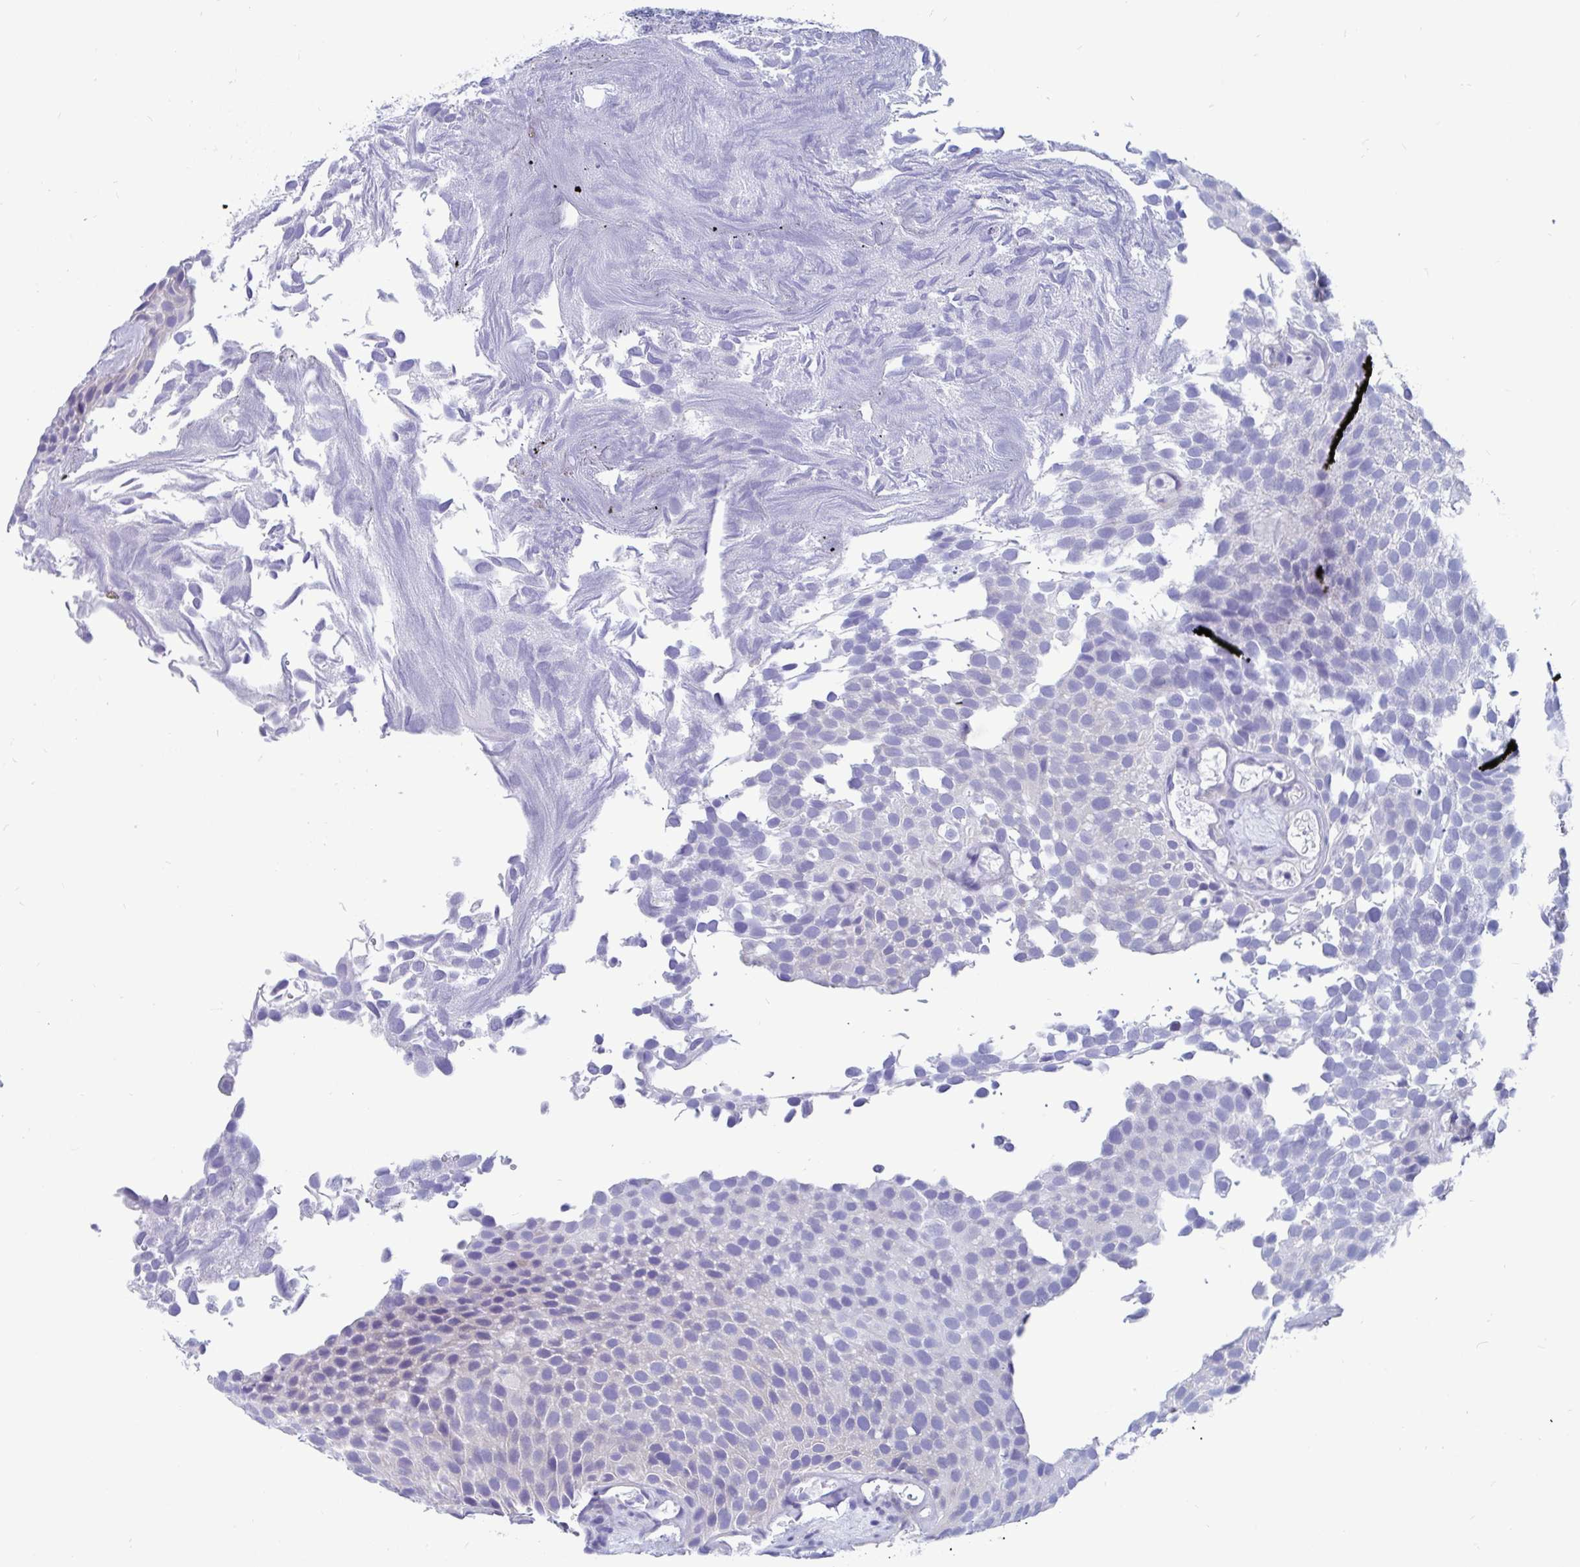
{"staining": {"intensity": "negative", "quantity": "none", "location": "none"}, "tissue": "urothelial cancer", "cell_type": "Tumor cells", "image_type": "cancer", "snomed": [{"axis": "morphology", "description": "Urothelial carcinoma, Low grade"}, {"axis": "topography", "description": "Urinary bladder"}], "caption": "Micrograph shows no protein staining in tumor cells of urothelial cancer tissue.", "gene": "RNASE3", "patient": {"sex": "male", "age": 89}}